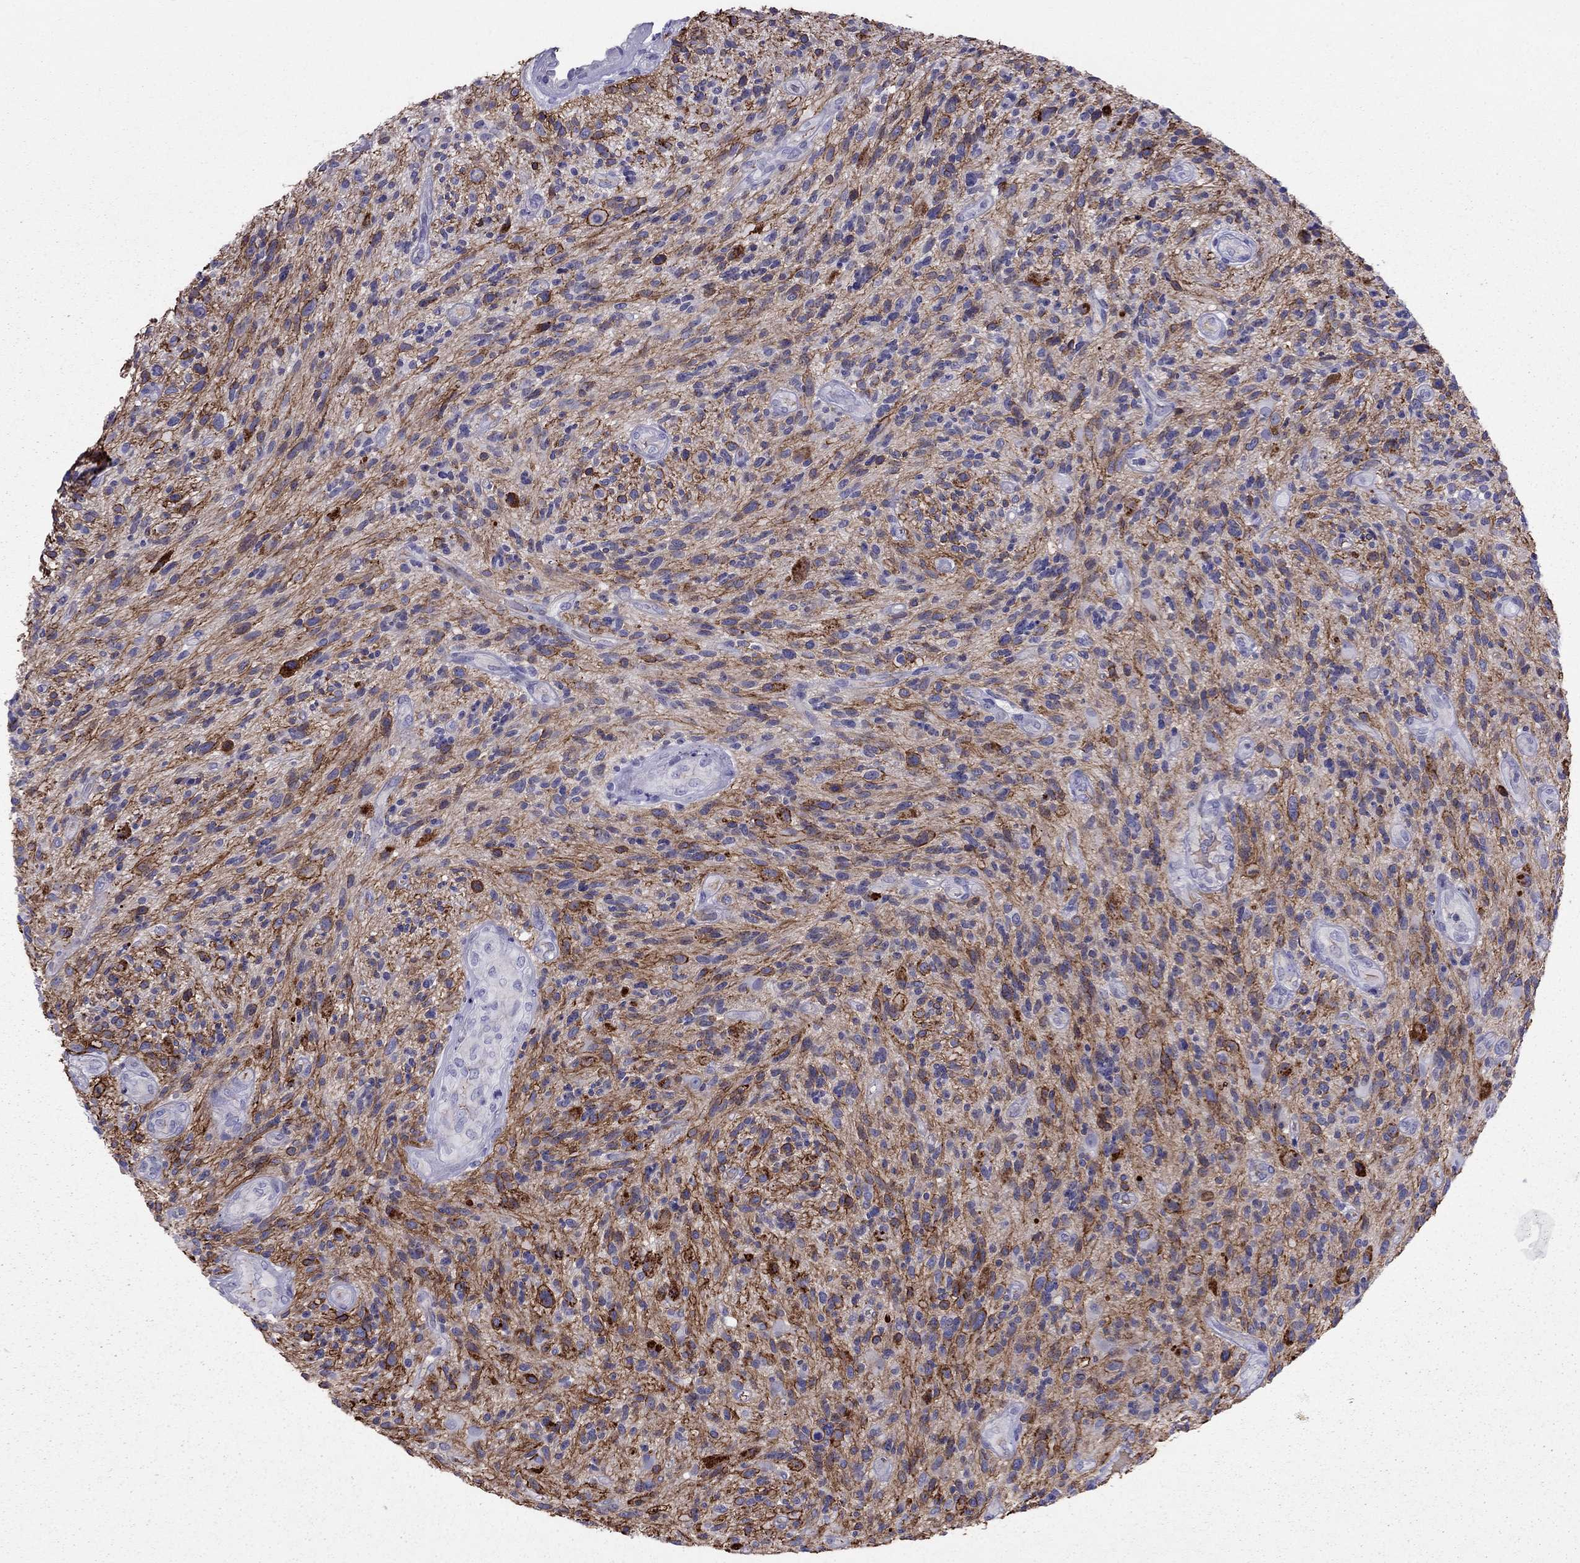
{"staining": {"intensity": "negative", "quantity": "none", "location": "none"}, "tissue": "glioma", "cell_type": "Tumor cells", "image_type": "cancer", "snomed": [{"axis": "morphology", "description": "Glioma, malignant, High grade"}, {"axis": "topography", "description": "Brain"}], "caption": "IHC of human glioma displays no positivity in tumor cells.", "gene": "TBC1D21", "patient": {"sex": "male", "age": 47}}